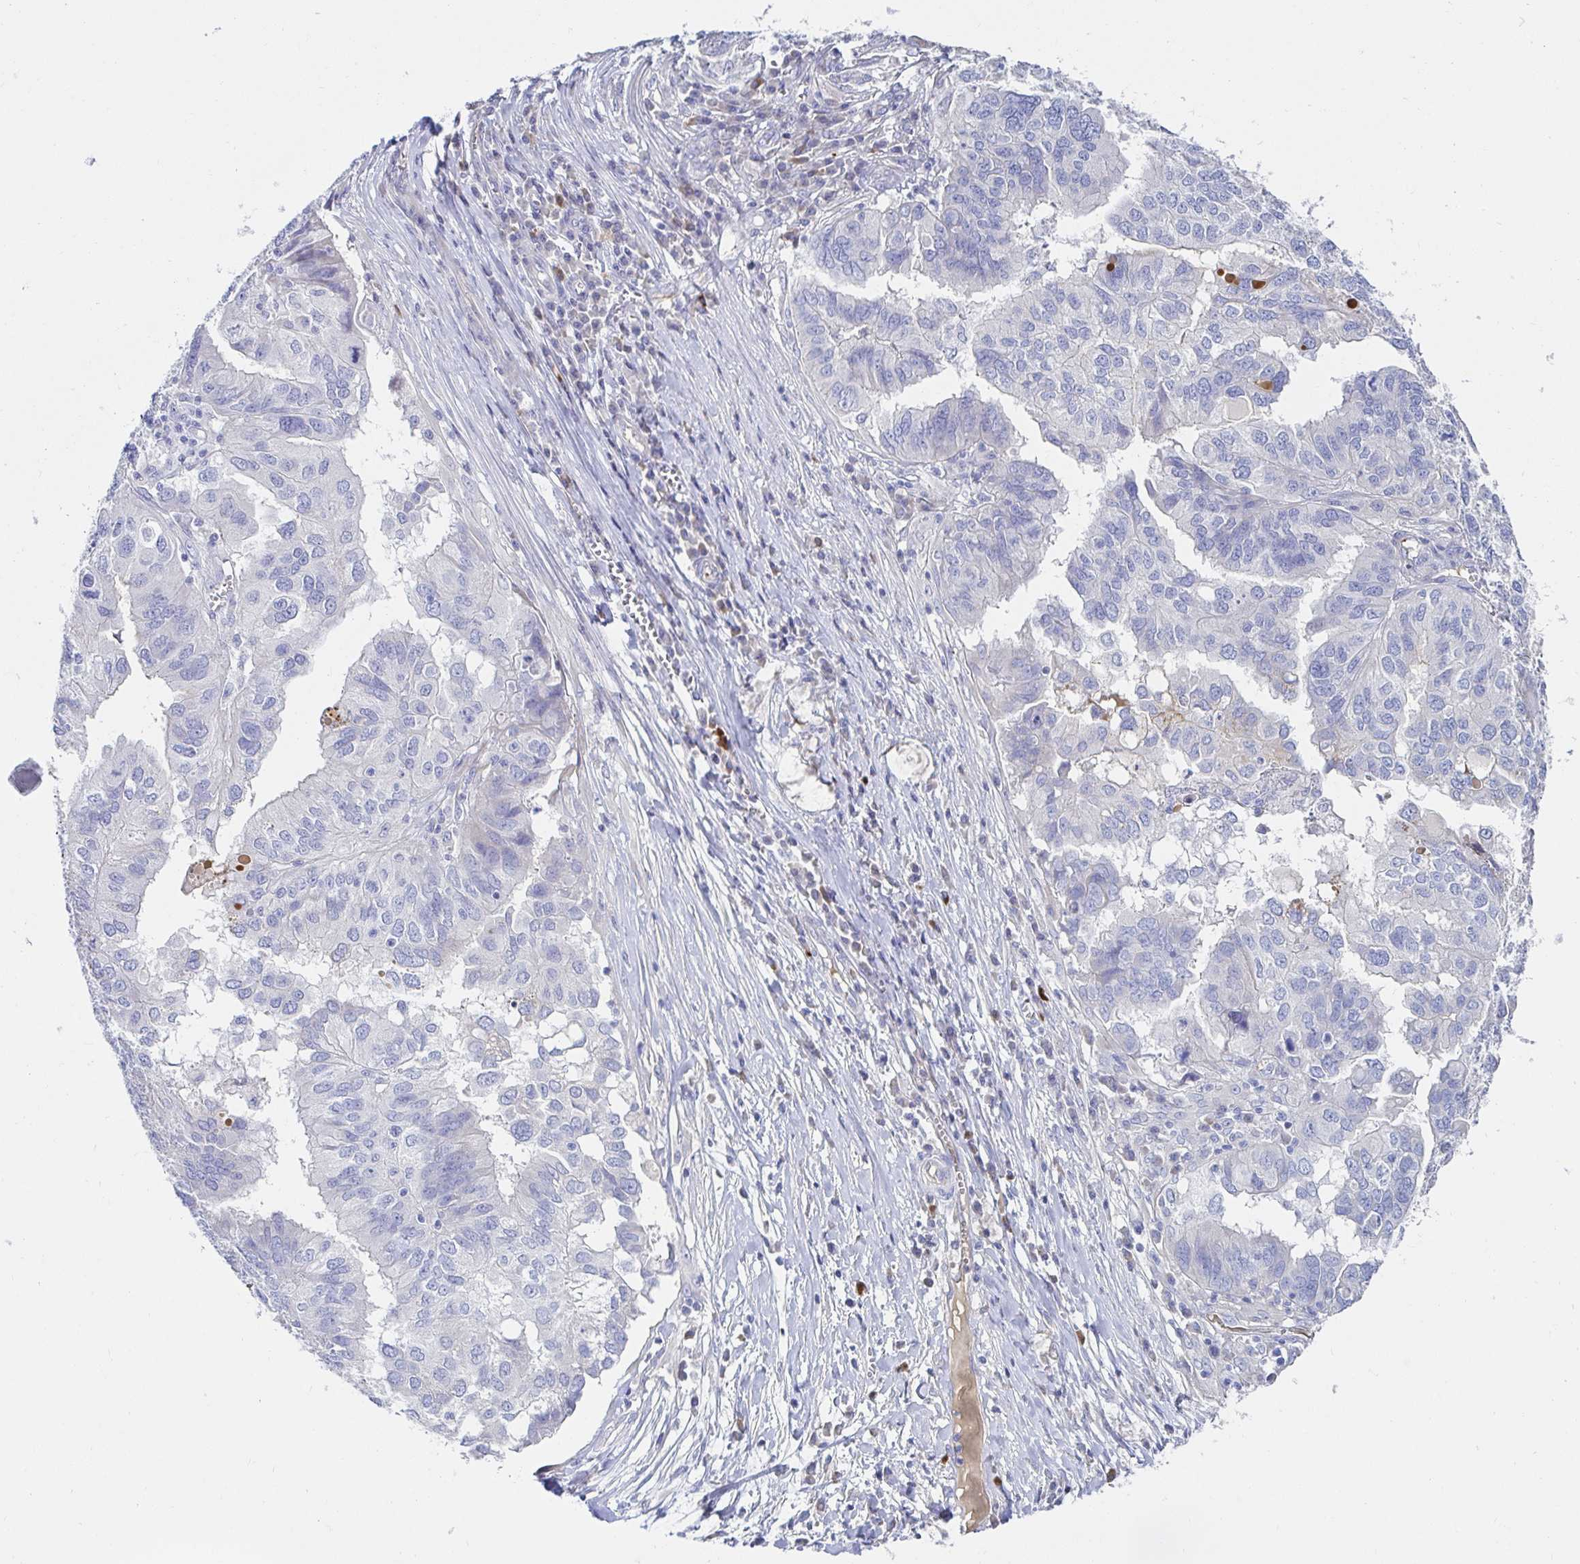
{"staining": {"intensity": "negative", "quantity": "none", "location": "none"}, "tissue": "ovarian cancer", "cell_type": "Tumor cells", "image_type": "cancer", "snomed": [{"axis": "morphology", "description": "Cystadenocarcinoma, serous, NOS"}, {"axis": "topography", "description": "Ovary"}], "caption": "Tumor cells show no significant staining in ovarian cancer.", "gene": "C4orf17", "patient": {"sex": "female", "age": 79}}